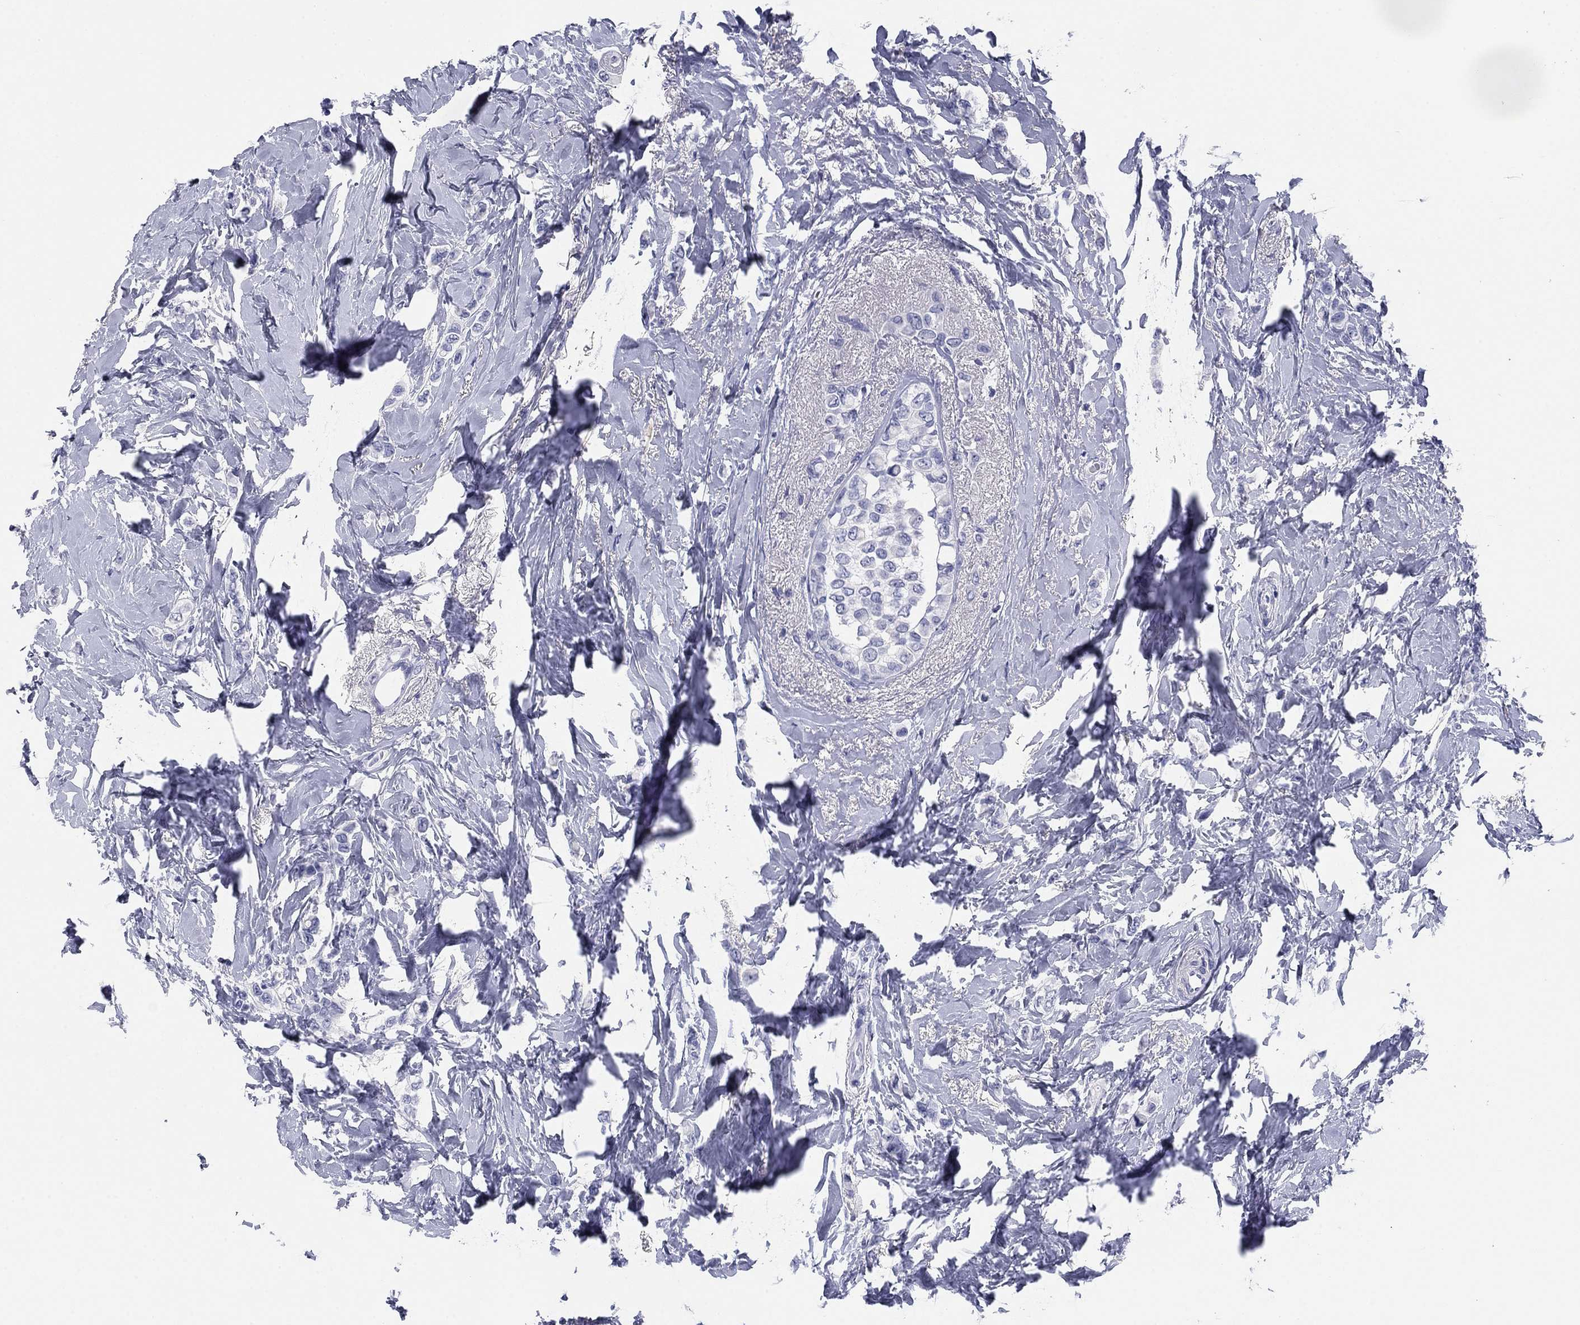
{"staining": {"intensity": "negative", "quantity": "none", "location": "none"}, "tissue": "breast cancer", "cell_type": "Tumor cells", "image_type": "cancer", "snomed": [{"axis": "morphology", "description": "Lobular carcinoma"}, {"axis": "topography", "description": "Breast"}], "caption": "Tumor cells show no significant protein staining in lobular carcinoma (breast). (DAB immunohistochemistry visualized using brightfield microscopy, high magnification).", "gene": "KCNH1", "patient": {"sex": "female", "age": 66}}